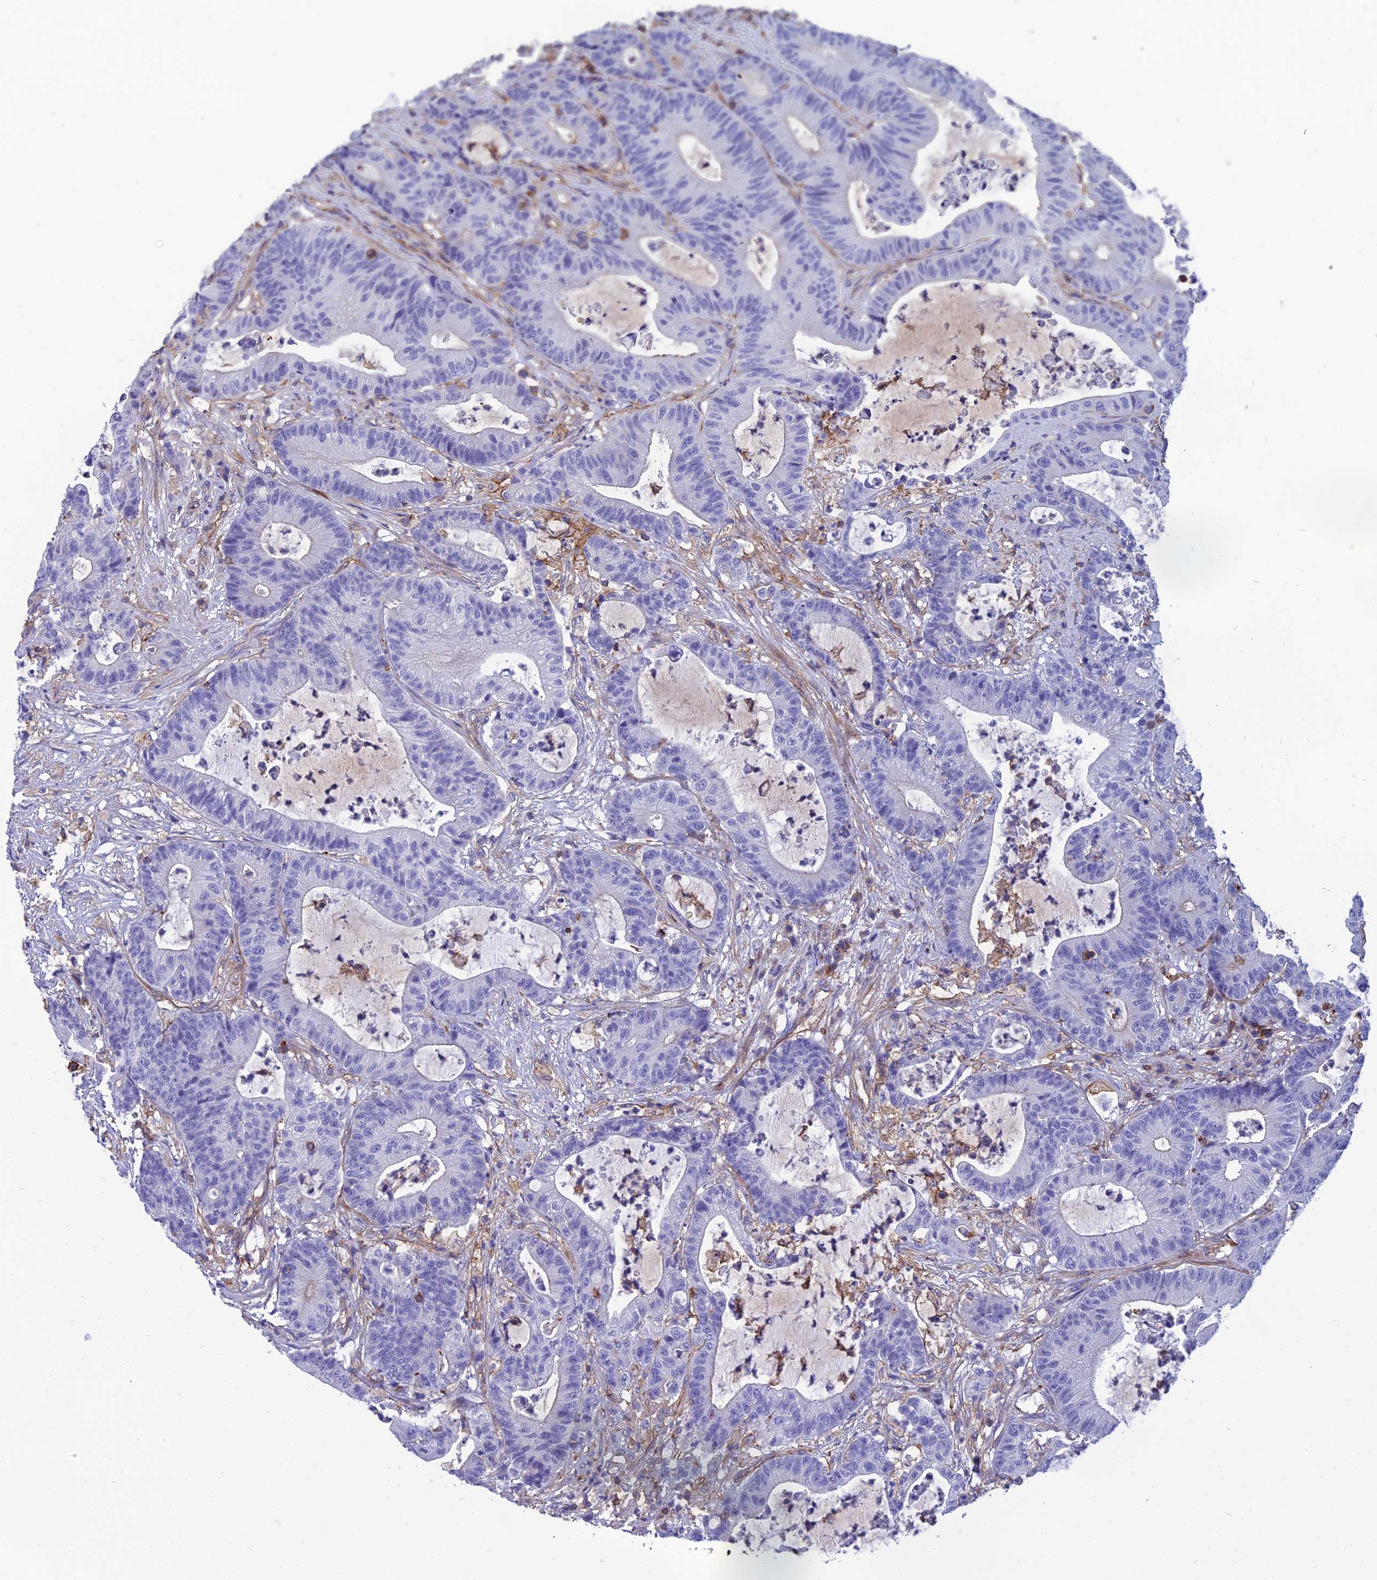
{"staining": {"intensity": "negative", "quantity": "none", "location": "none"}, "tissue": "colorectal cancer", "cell_type": "Tumor cells", "image_type": "cancer", "snomed": [{"axis": "morphology", "description": "Adenocarcinoma, NOS"}, {"axis": "topography", "description": "Colon"}], "caption": "A high-resolution histopathology image shows immunohistochemistry (IHC) staining of colorectal cancer, which exhibits no significant staining in tumor cells.", "gene": "PPP1R18", "patient": {"sex": "female", "age": 84}}